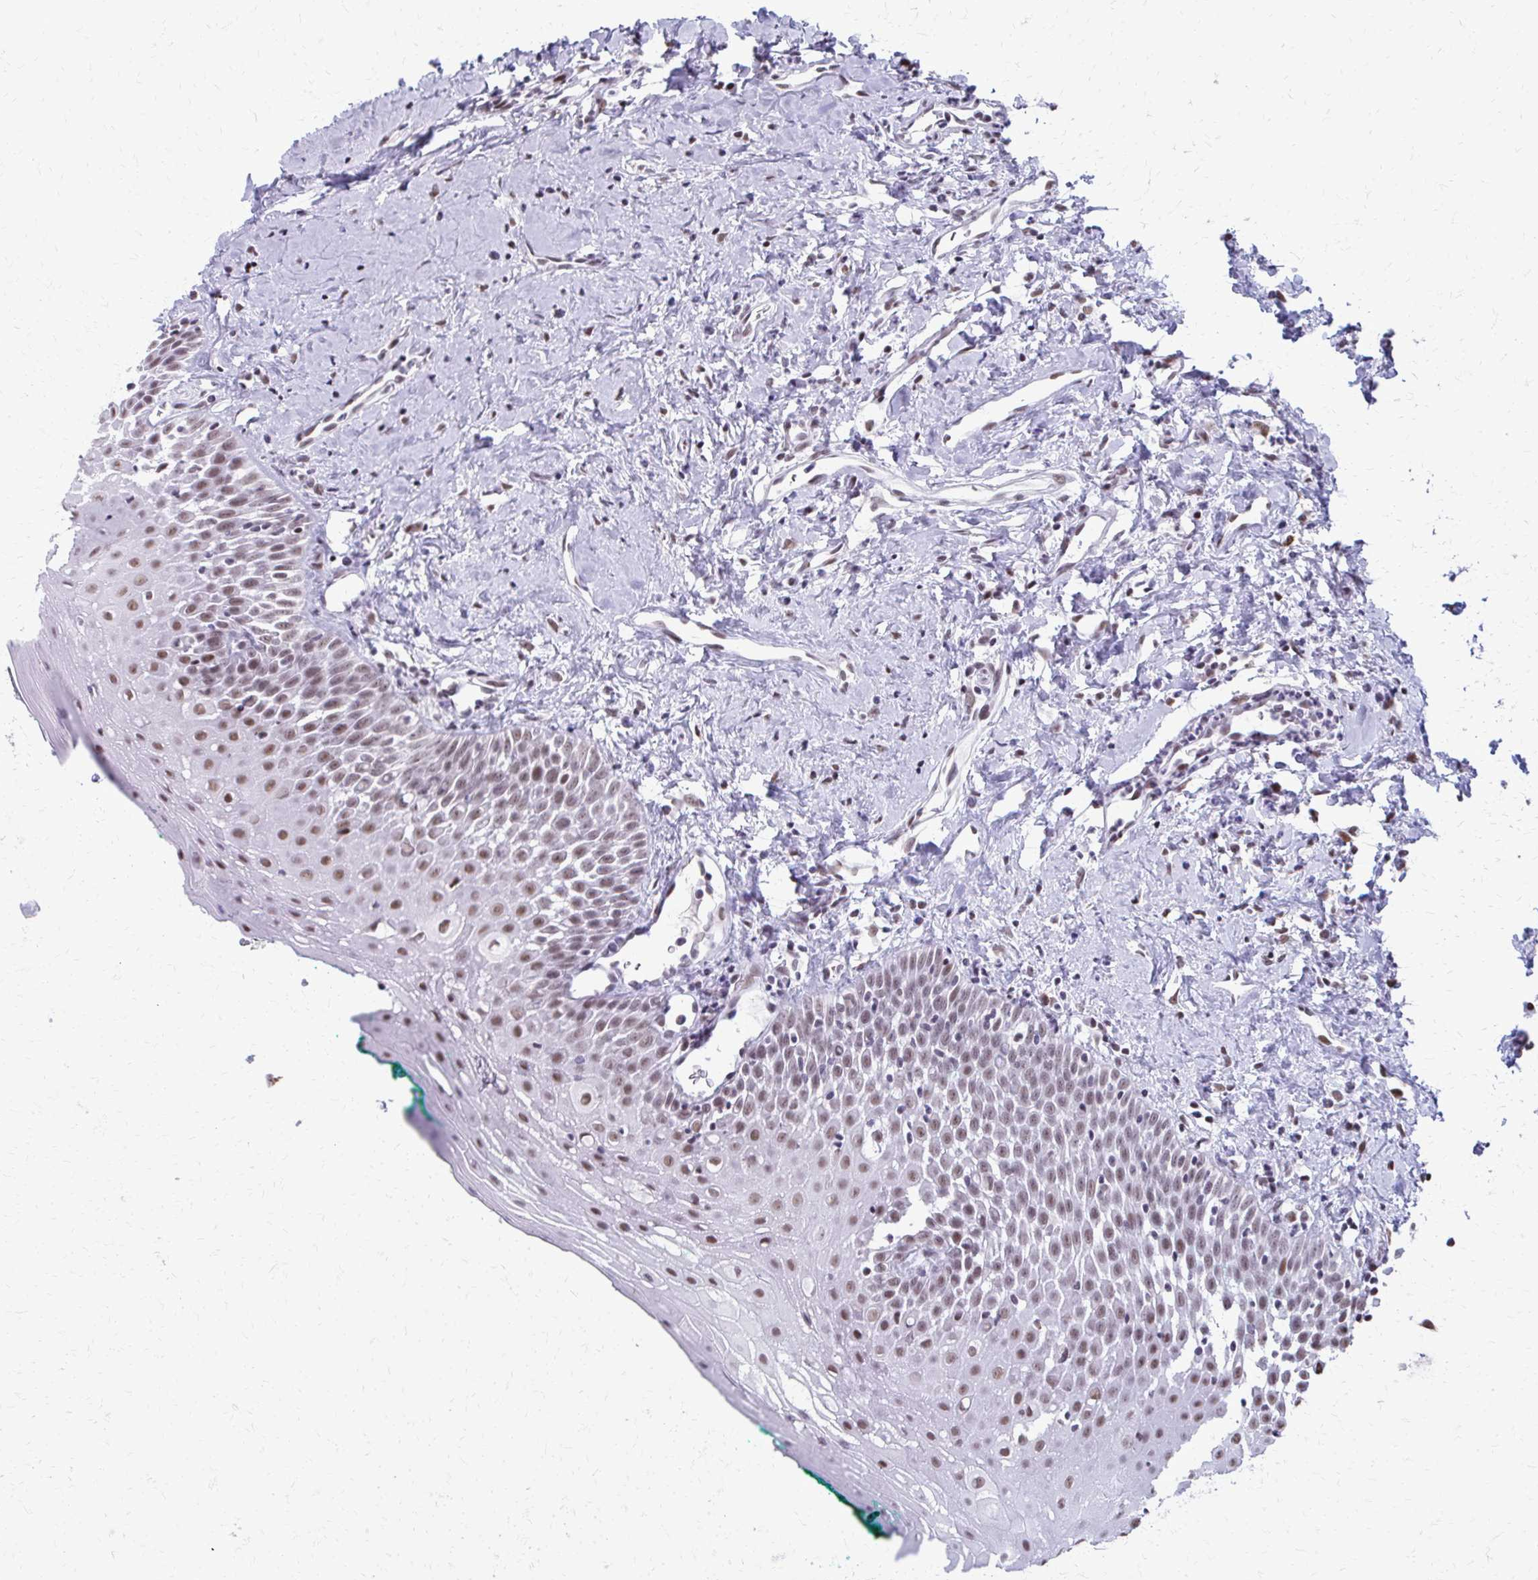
{"staining": {"intensity": "weak", "quantity": ">75%", "location": "nuclear"}, "tissue": "oral mucosa", "cell_type": "Squamous epithelial cells", "image_type": "normal", "snomed": [{"axis": "morphology", "description": "Normal tissue, NOS"}, {"axis": "topography", "description": "Oral tissue"}], "caption": "Normal oral mucosa exhibits weak nuclear staining in about >75% of squamous epithelial cells, visualized by immunohistochemistry. (DAB (3,3'-diaminobenzidine) IHC, brown staining for protein, blue staining for nuclei).", "gene": "SS18", "patient": {"sex": "female", "age": 70}}